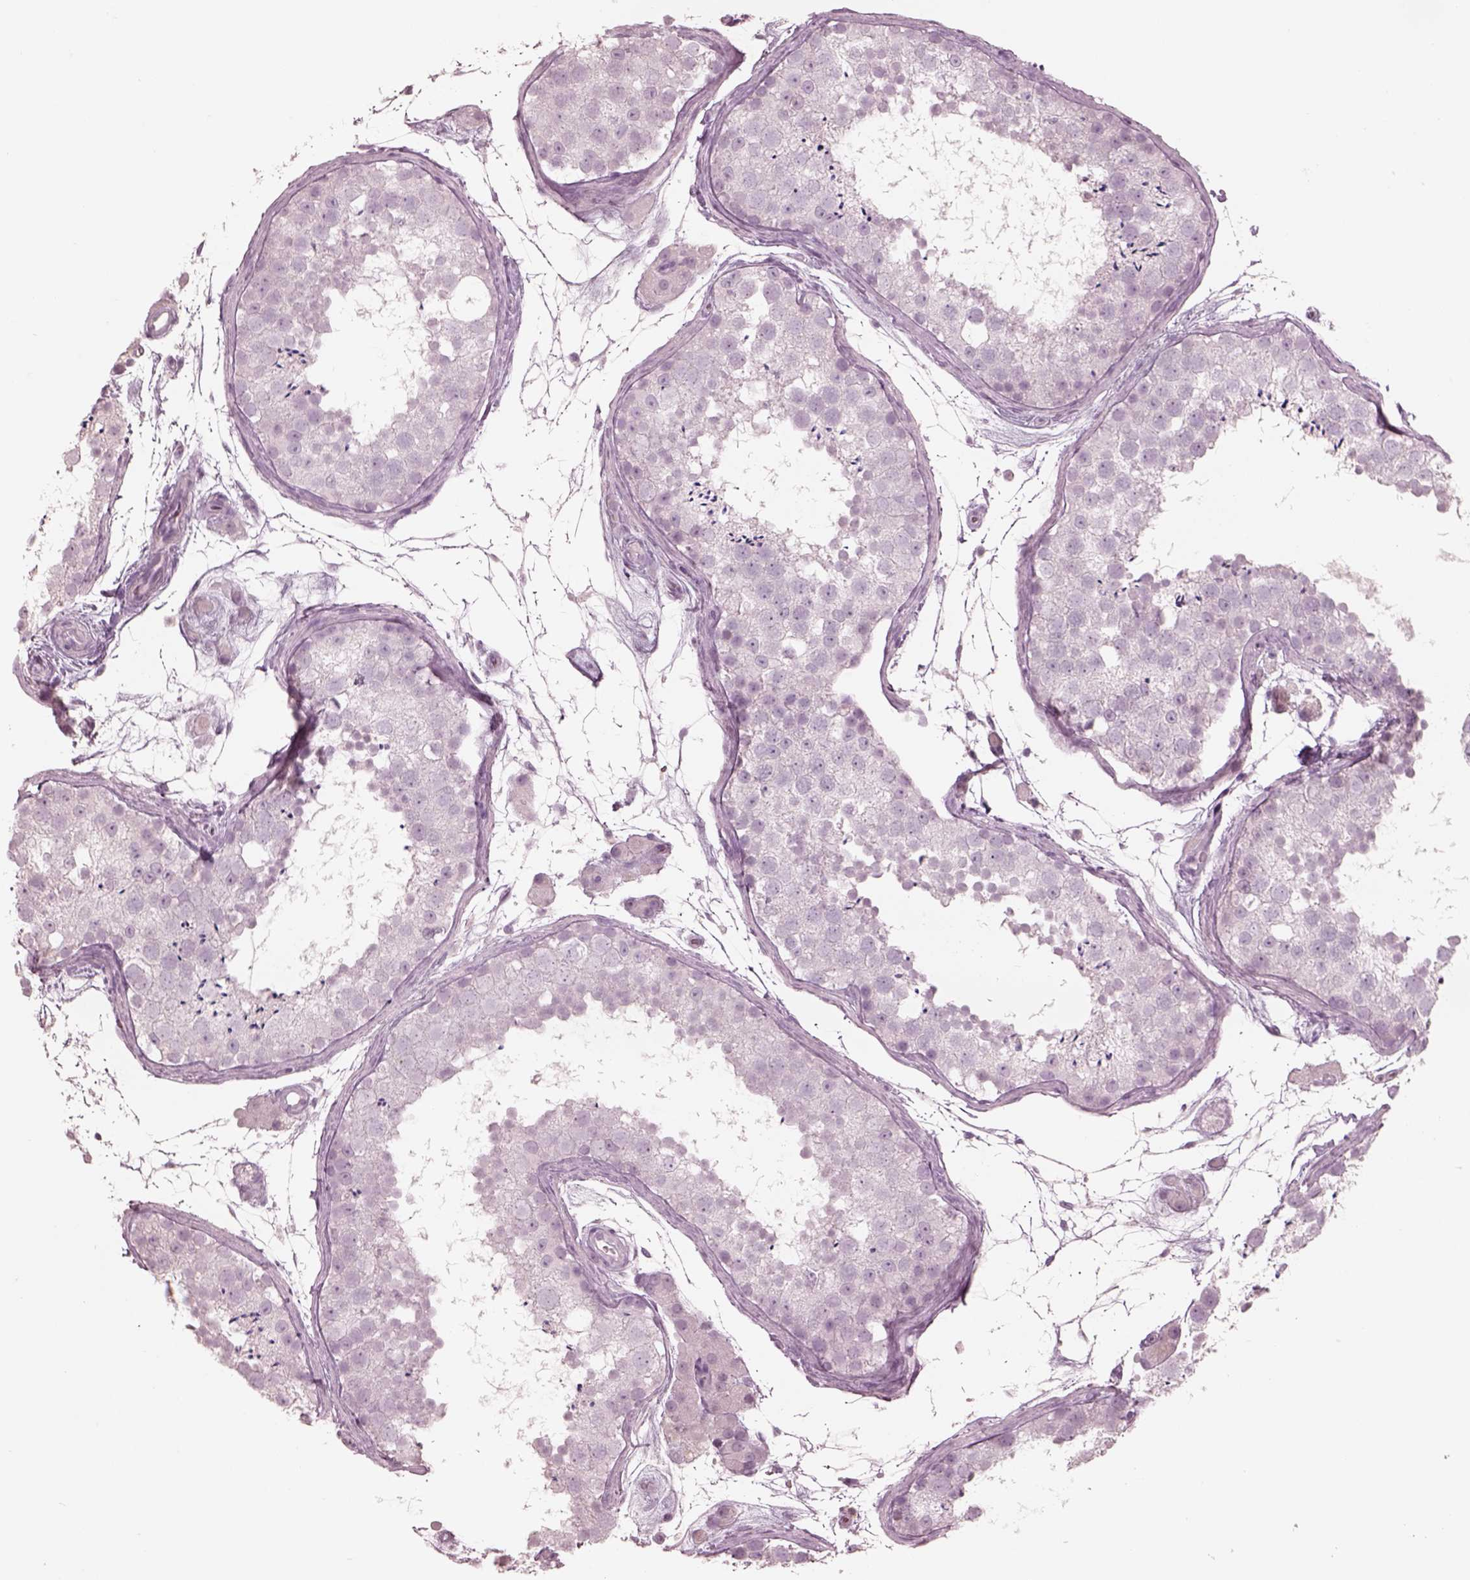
{"staining": {"intensity": "negative", "quantity": "none", "location": "none"}, "tissue": "testis", "cell_type": "Cells in seminiferous ducts", "image_type": "normal", "snomed": [{"axis": "morphology", "description": "Normal tissue, NOS"}, {"axis": "topography", "description": "Testis"}], "caption": "High power microscopy micrograph of an immunohistochemistry image of benign testis, revealing no significant expression in cells in seminiferous ducts.", "gene": "PDCD1", "patient": {"sex": "male", "age": 41}}